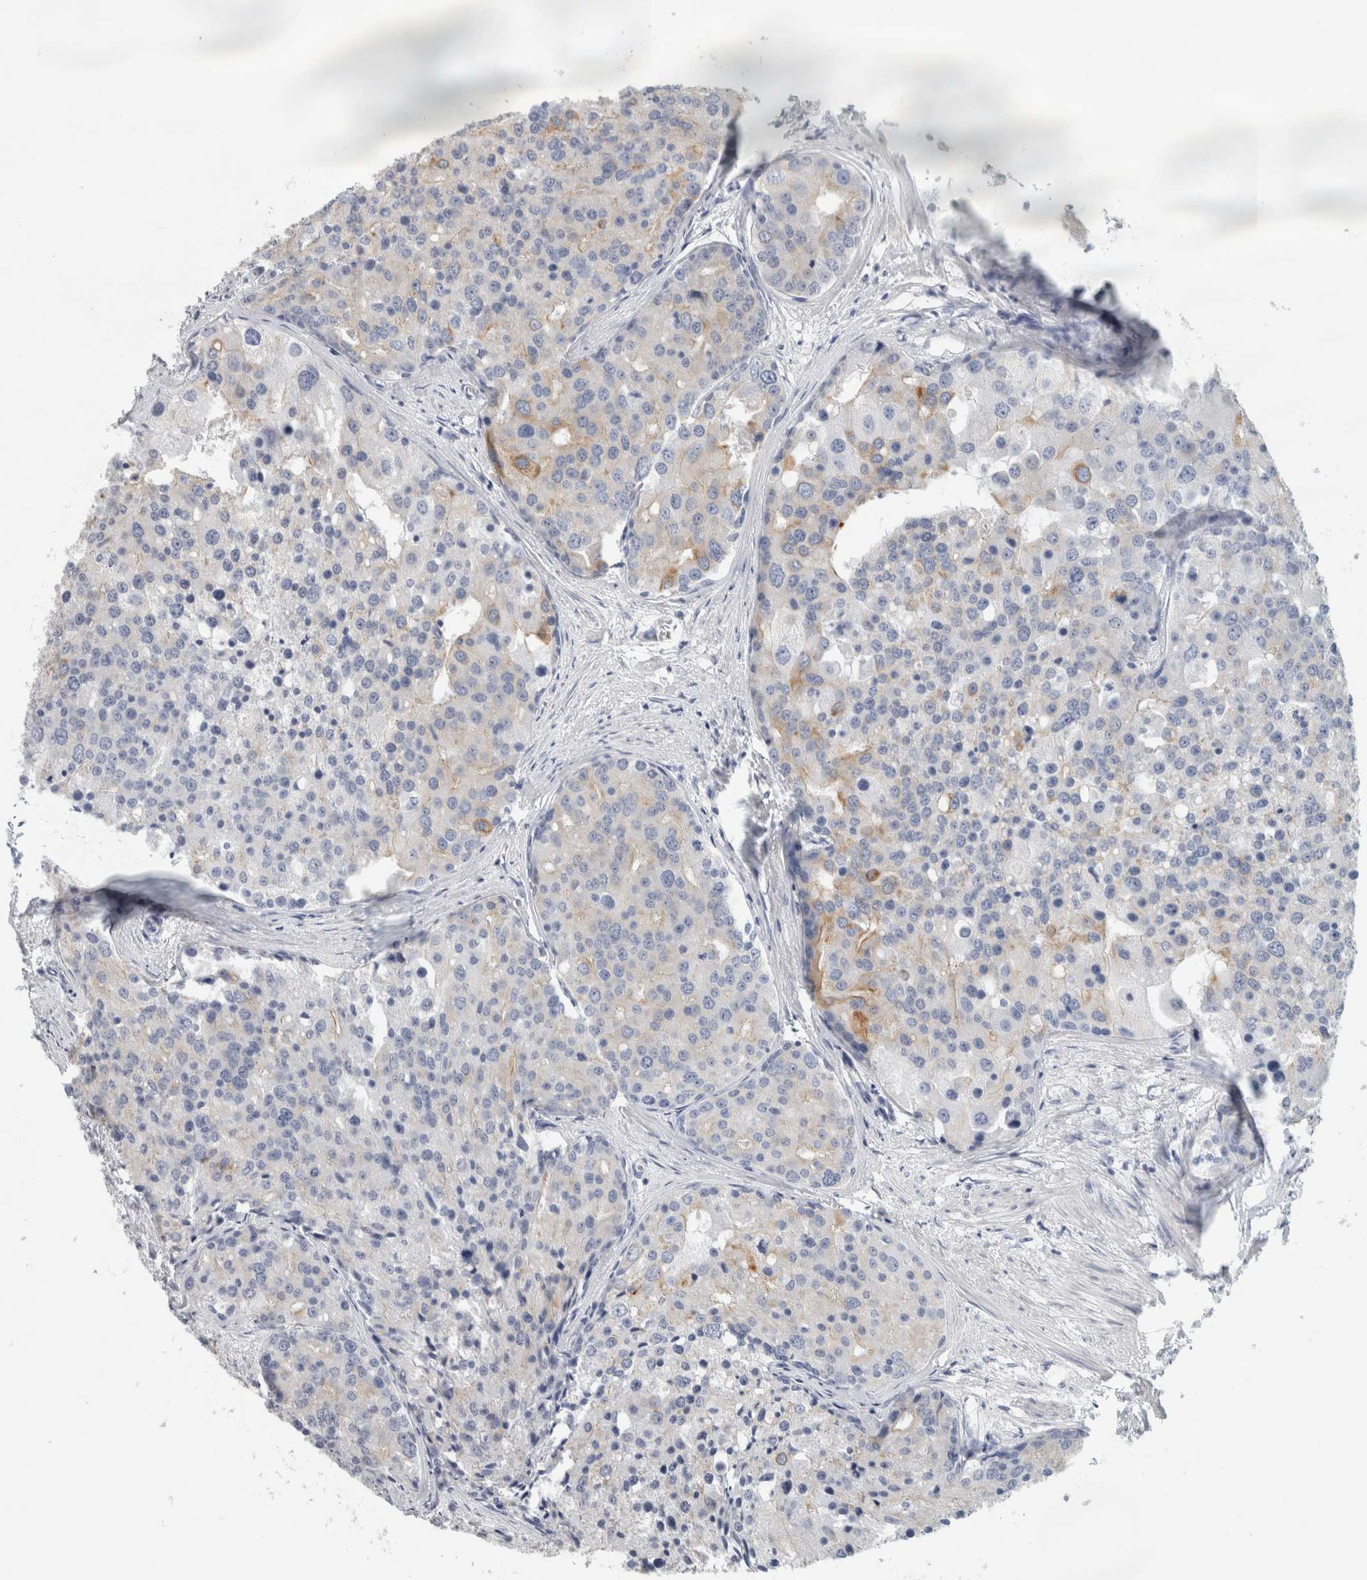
{"staining": {"intensity": "weak", "quantity": "<25%", "location": "cytoplasmic/membranous"}, "tissue": "prostate cancer", "cell_type": "Tumor cells", "image_type": "cancer", "snomed": [{"axis": "morphology", "description": "Adenocarcinoma, High grade"}, {"axis": "topography", "description": "Prostate"}], "caption": "DAB immunohistochemical staining of prostate cancer exhibits no significant positivity in tumor cells.", "gene": "SLC28A3", "patient": {"sex": "male", "age": 50}}